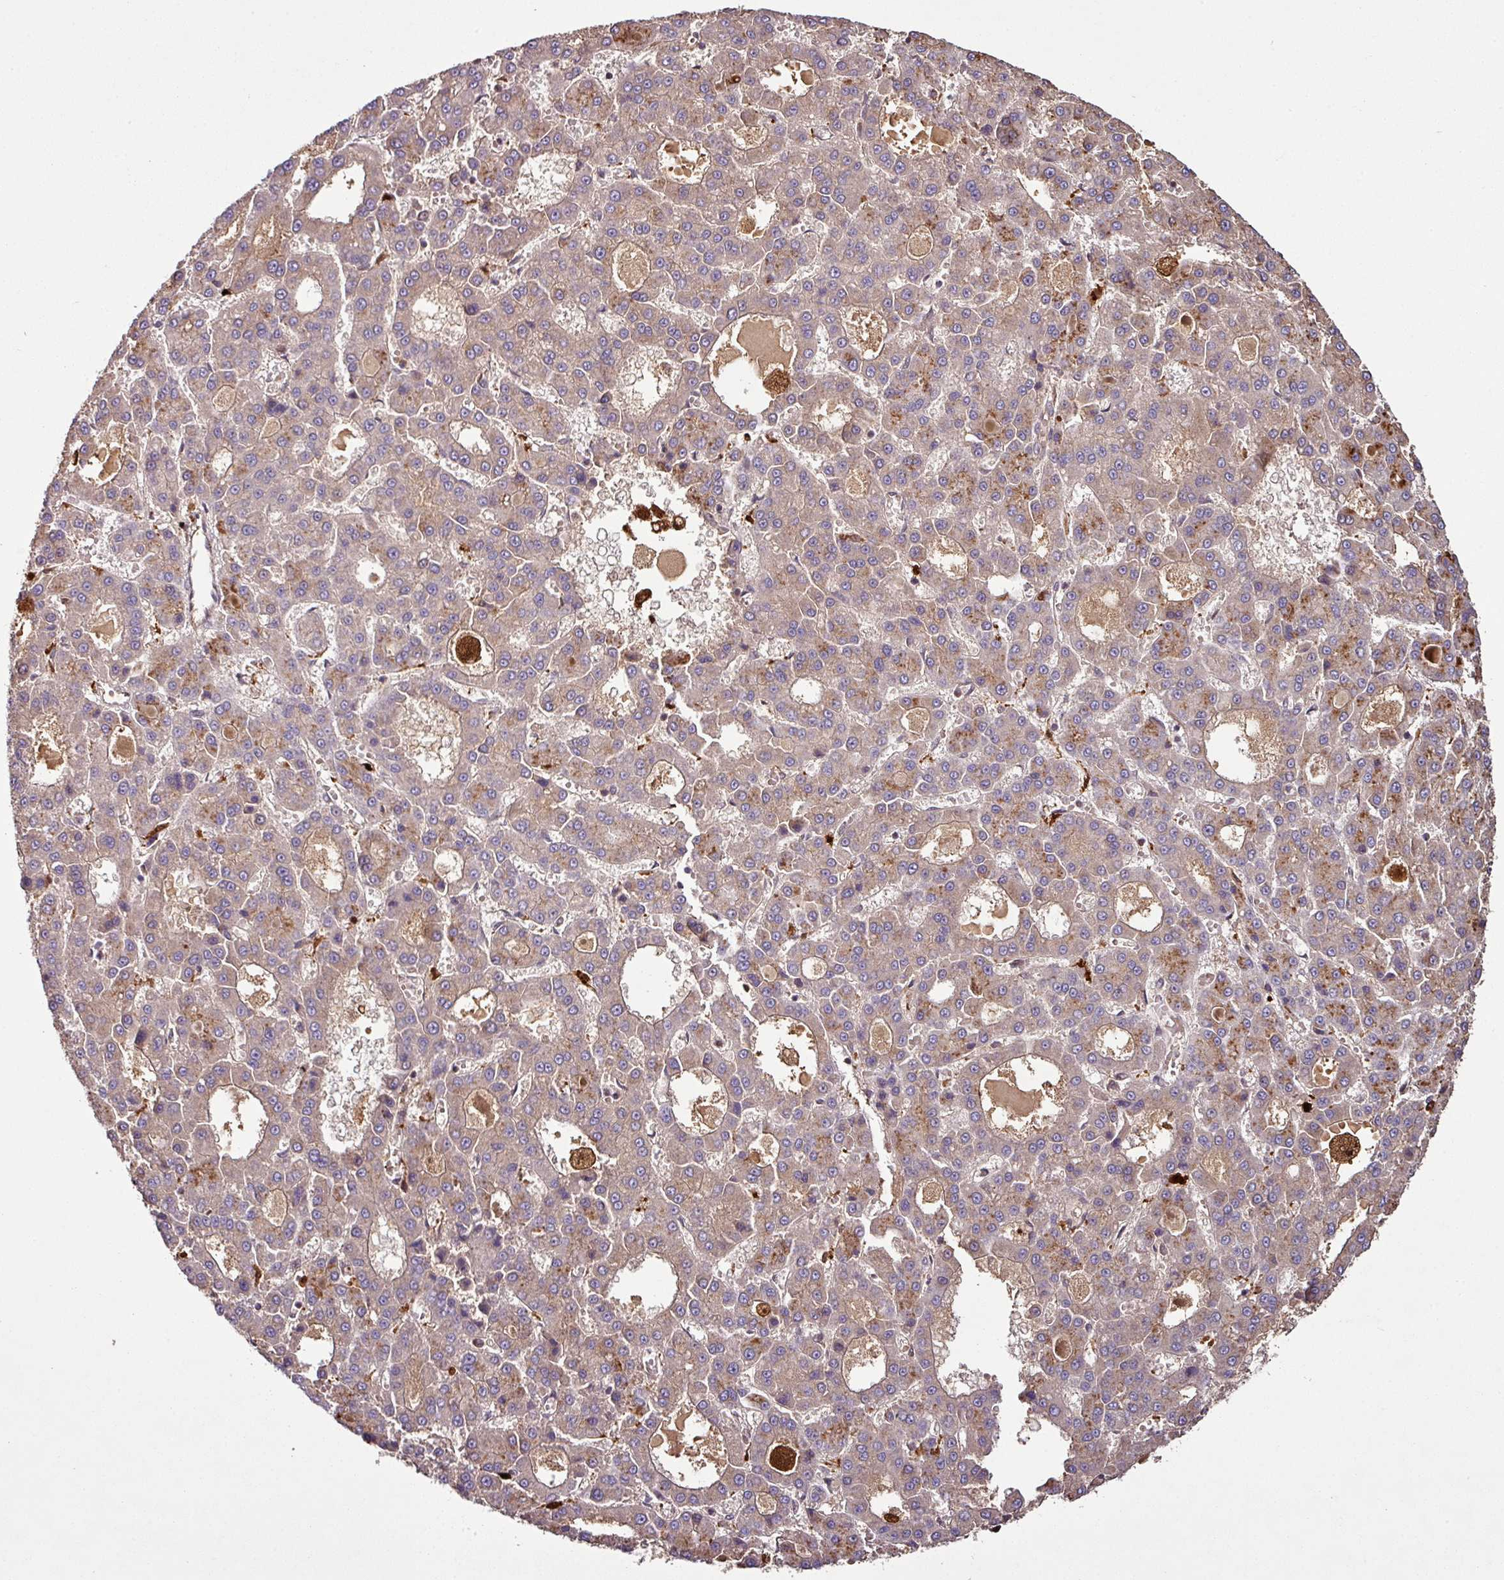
{"staining": {"intensity": "weak", "quantity": ">75%", "location": "cytoplasmic/membranous"}, "tissue": "liver cancer", "cell_type": "Tumor cells", "image_type": "cancer", "snomed": [{"axis": "morphology", "description": "Carcinoma, Hepatocellular, NOS"}, {"axis": "topography", "description": "Liver"}], "caption": "Immunohistochemistry (IHC) of human liver cancer (hepatocellular carcinoma) displays low levels of weak cytoplasmic/membranous expression in about >75% of tumor cells. The staining is performed using DAB brown chromogen to label protein expression. The nuclei are counter-stained blue using hematoxylin.", "gene": "GNPDA1", "patient": {"sex": "male", "age": 70}}